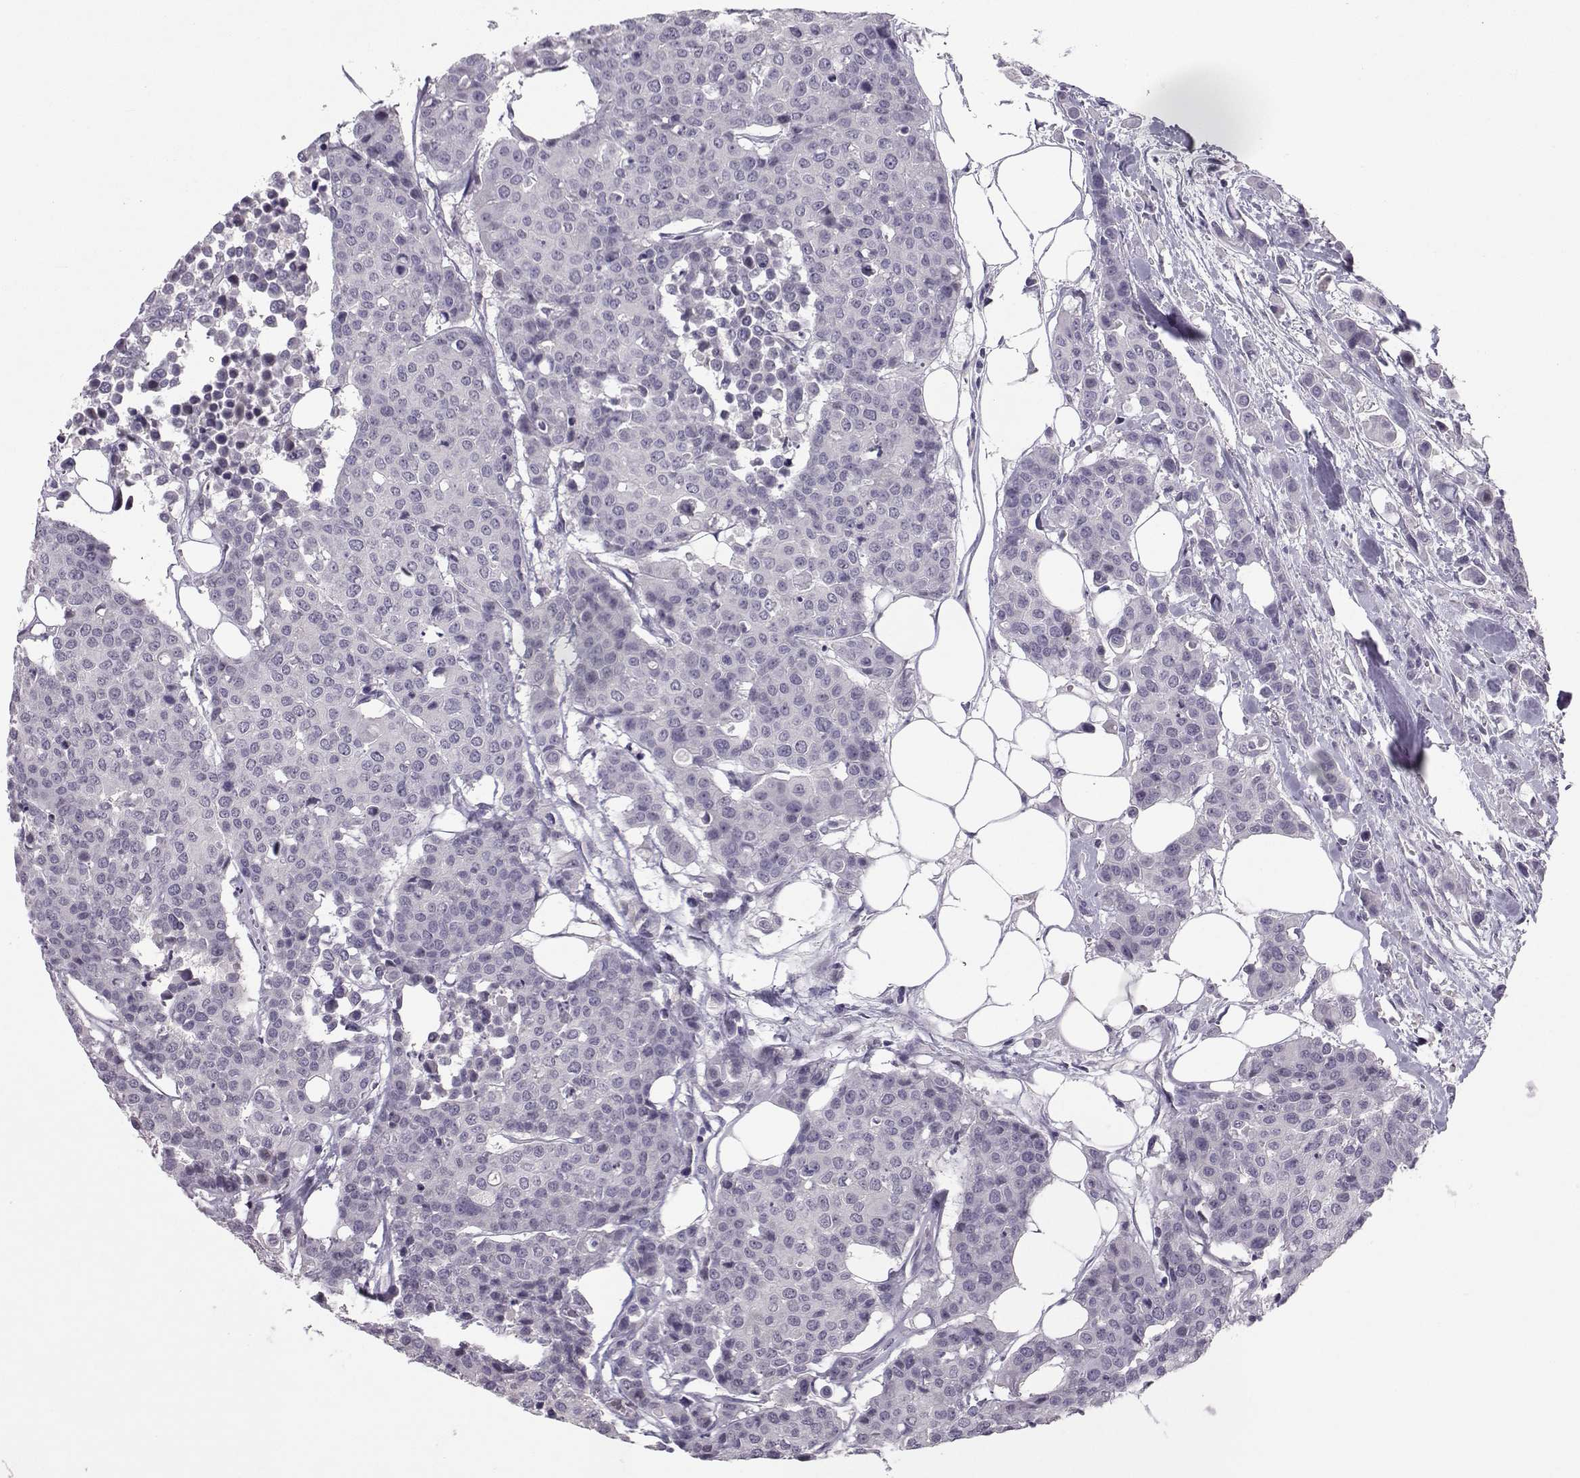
{"staining": {"intensity": "negative", "quantity": "none", "location": "none"}, "tissue": "carcinoid", "cell_type": "Tumor cells", "image_type": "cancer", "snomed": [{"axis": "morphology", "description": "Carcinoid, malignant, NOS"}, {"axis": "topography", "description": "Colon"}], "caption": "Tumor cells show no significant expression in carcinoid. (Stains: DAB (3,3'-diaminobenzidine) immunohistochemistry (IHC) with hematoxylin counter stain, Microscopy: brightfield microscopy at high magnification).", "gene": "ASRGL1", "patient": {"sex": "male", "age": 81}}